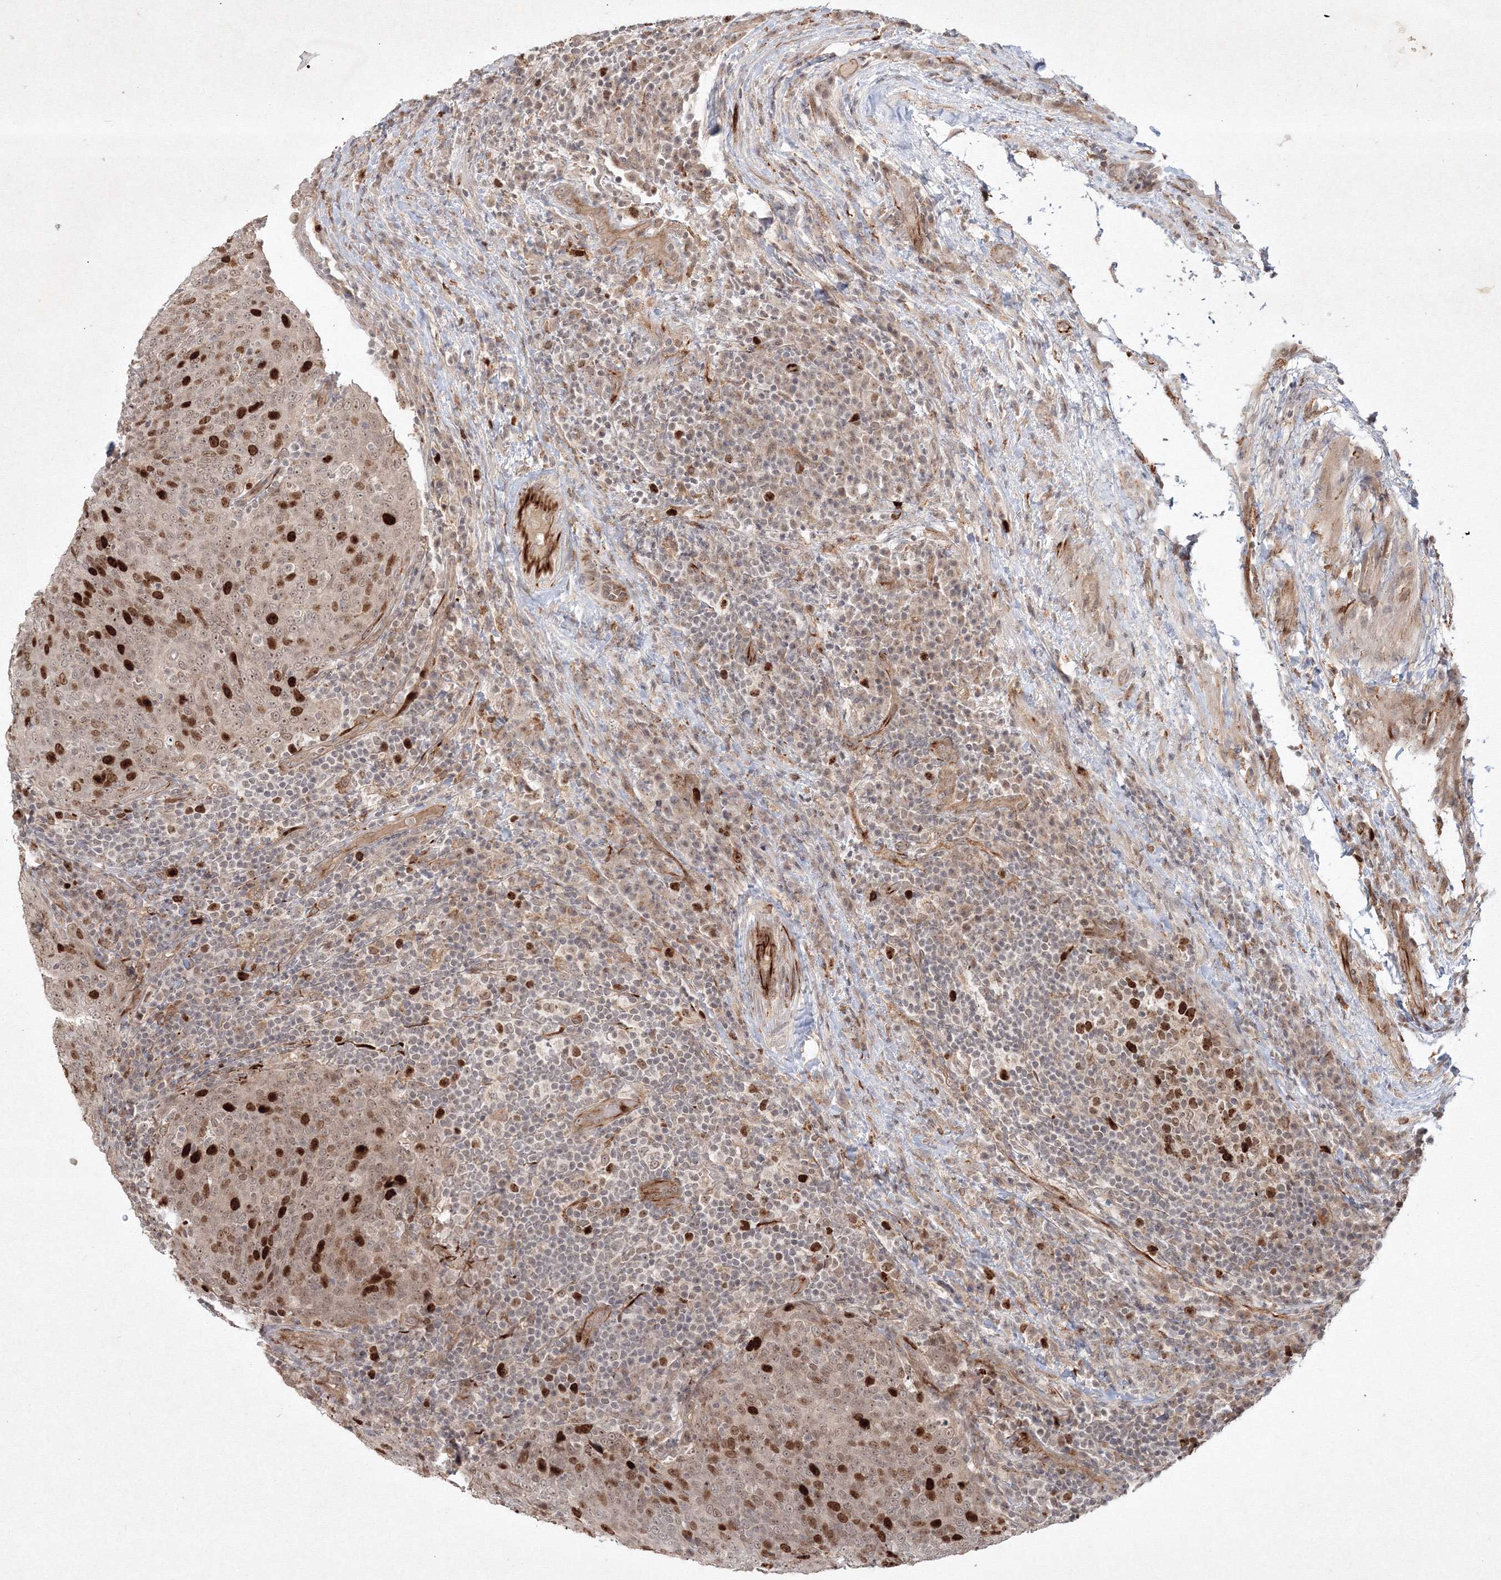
{"staining": {"intensity": "strong", "quantity": "25%-75%", "location": "nuclear"}, "tissue": "head and neck cancer", "cell_type": "Tumor cells", "image_type": "cancer", "snomed": [{"axis": "morphology", "description": "Squamous cell carcinoma, NOS"}, {"axis": "morphology", "description": "Squamous cell carcinoma, metastatic, NOS"}, {"axis": "topography", "description": "Lymph node"}, {"axis": "topography", "description": "Head-Neck"}], "caption": "Immunohistochemistry of head and neck cancer shows high levels of strong nuclear expression in about 25%-75% of tumor cells.", "gene": "KIF20A", "patient": {"sex": "male", "age": 62}}